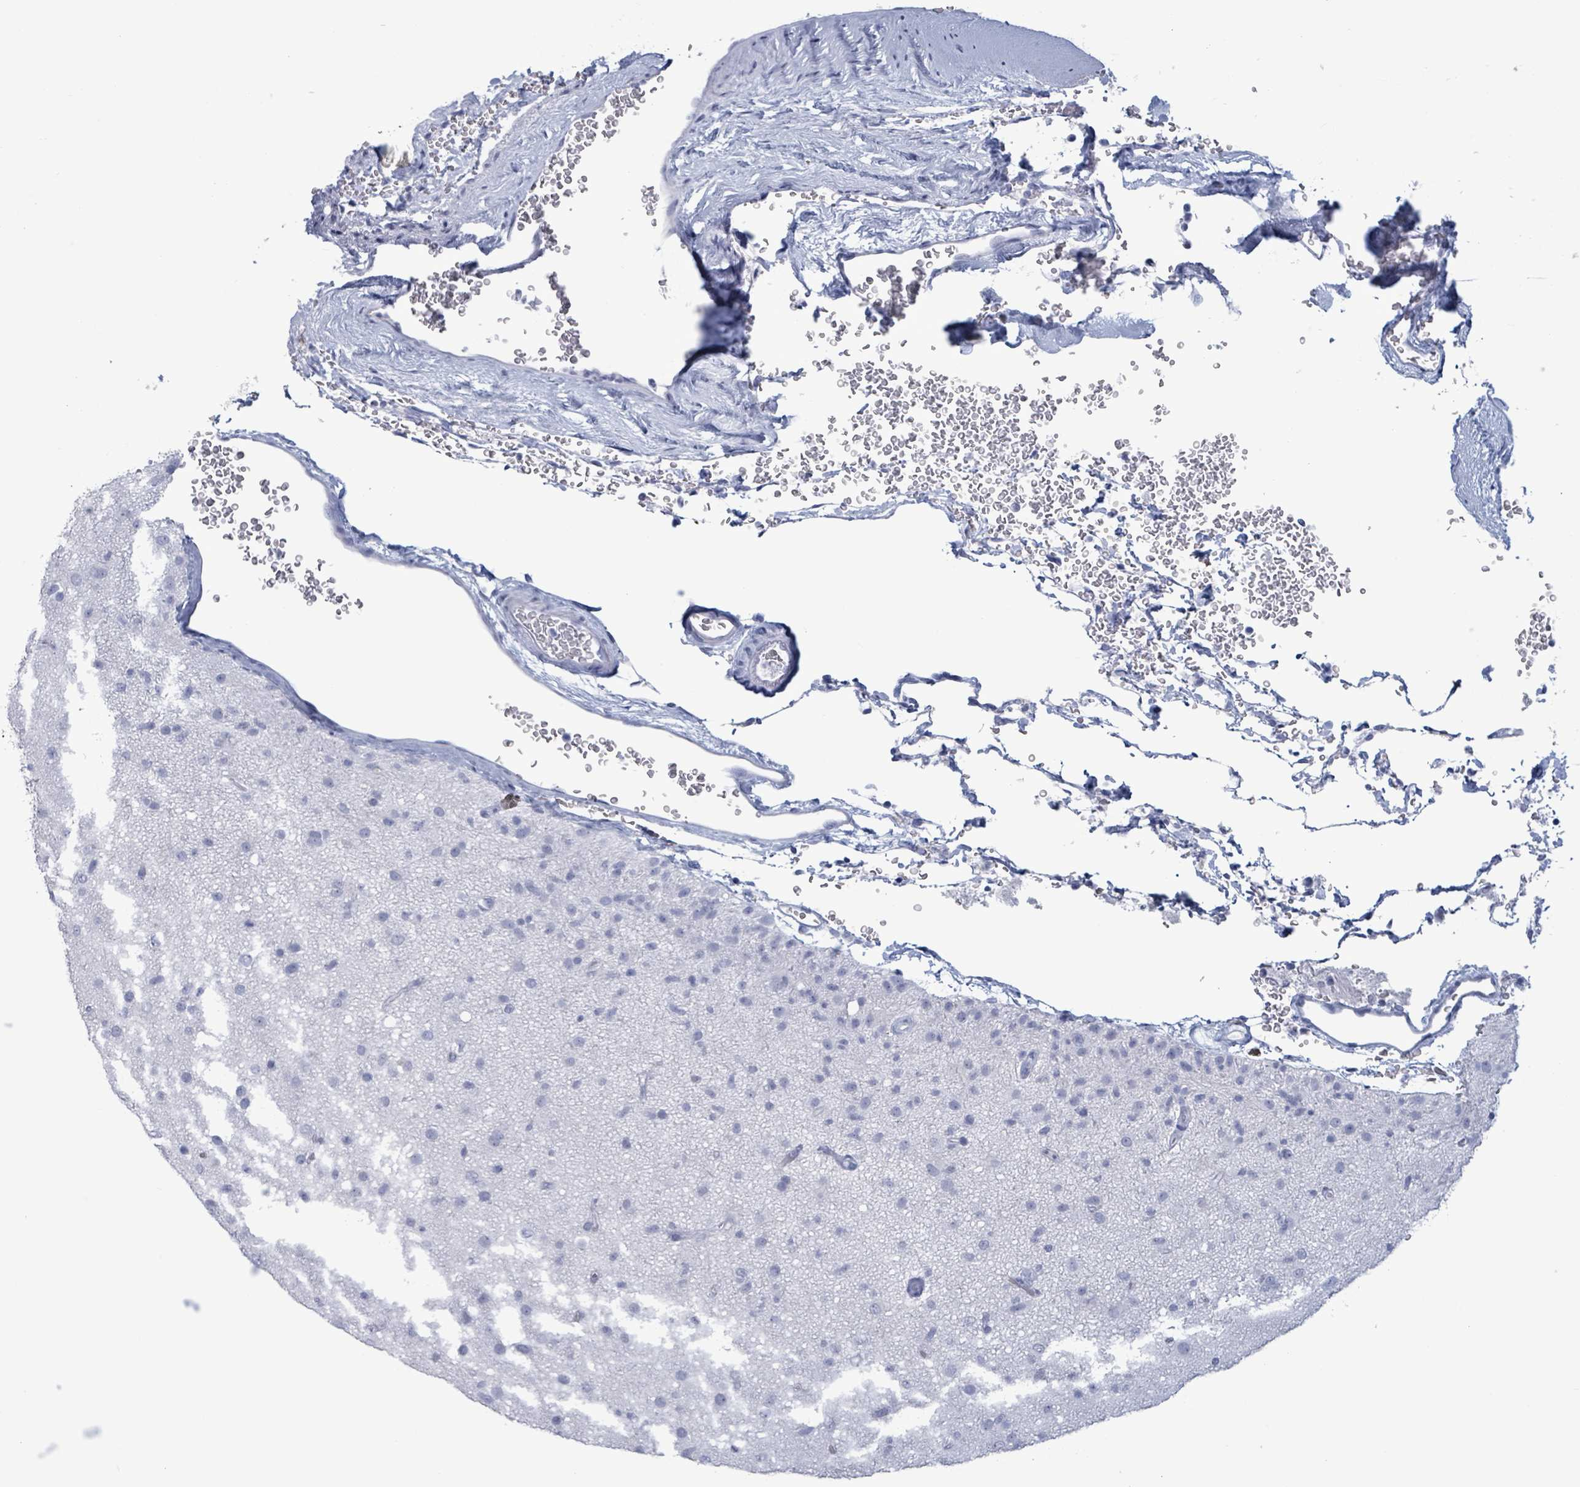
{"staining": {"intensity": "negative", "quantity": "none", "location": "none"}, "tissue": "glioma", "cell_type": "Tumor cells", "image_type": "cancer", "snomed": [{"axis": "morphology", "description": "Glioma, malignant, Low grade"}, {"axis": "topography", "description": "Brain"}], "caption": "A photomicrograph of glioma stained for a protein demonstrates no brown staining in tumor cells.", "gene": "NKX2-1", "patient": {"sex": "male", "age": 65}}